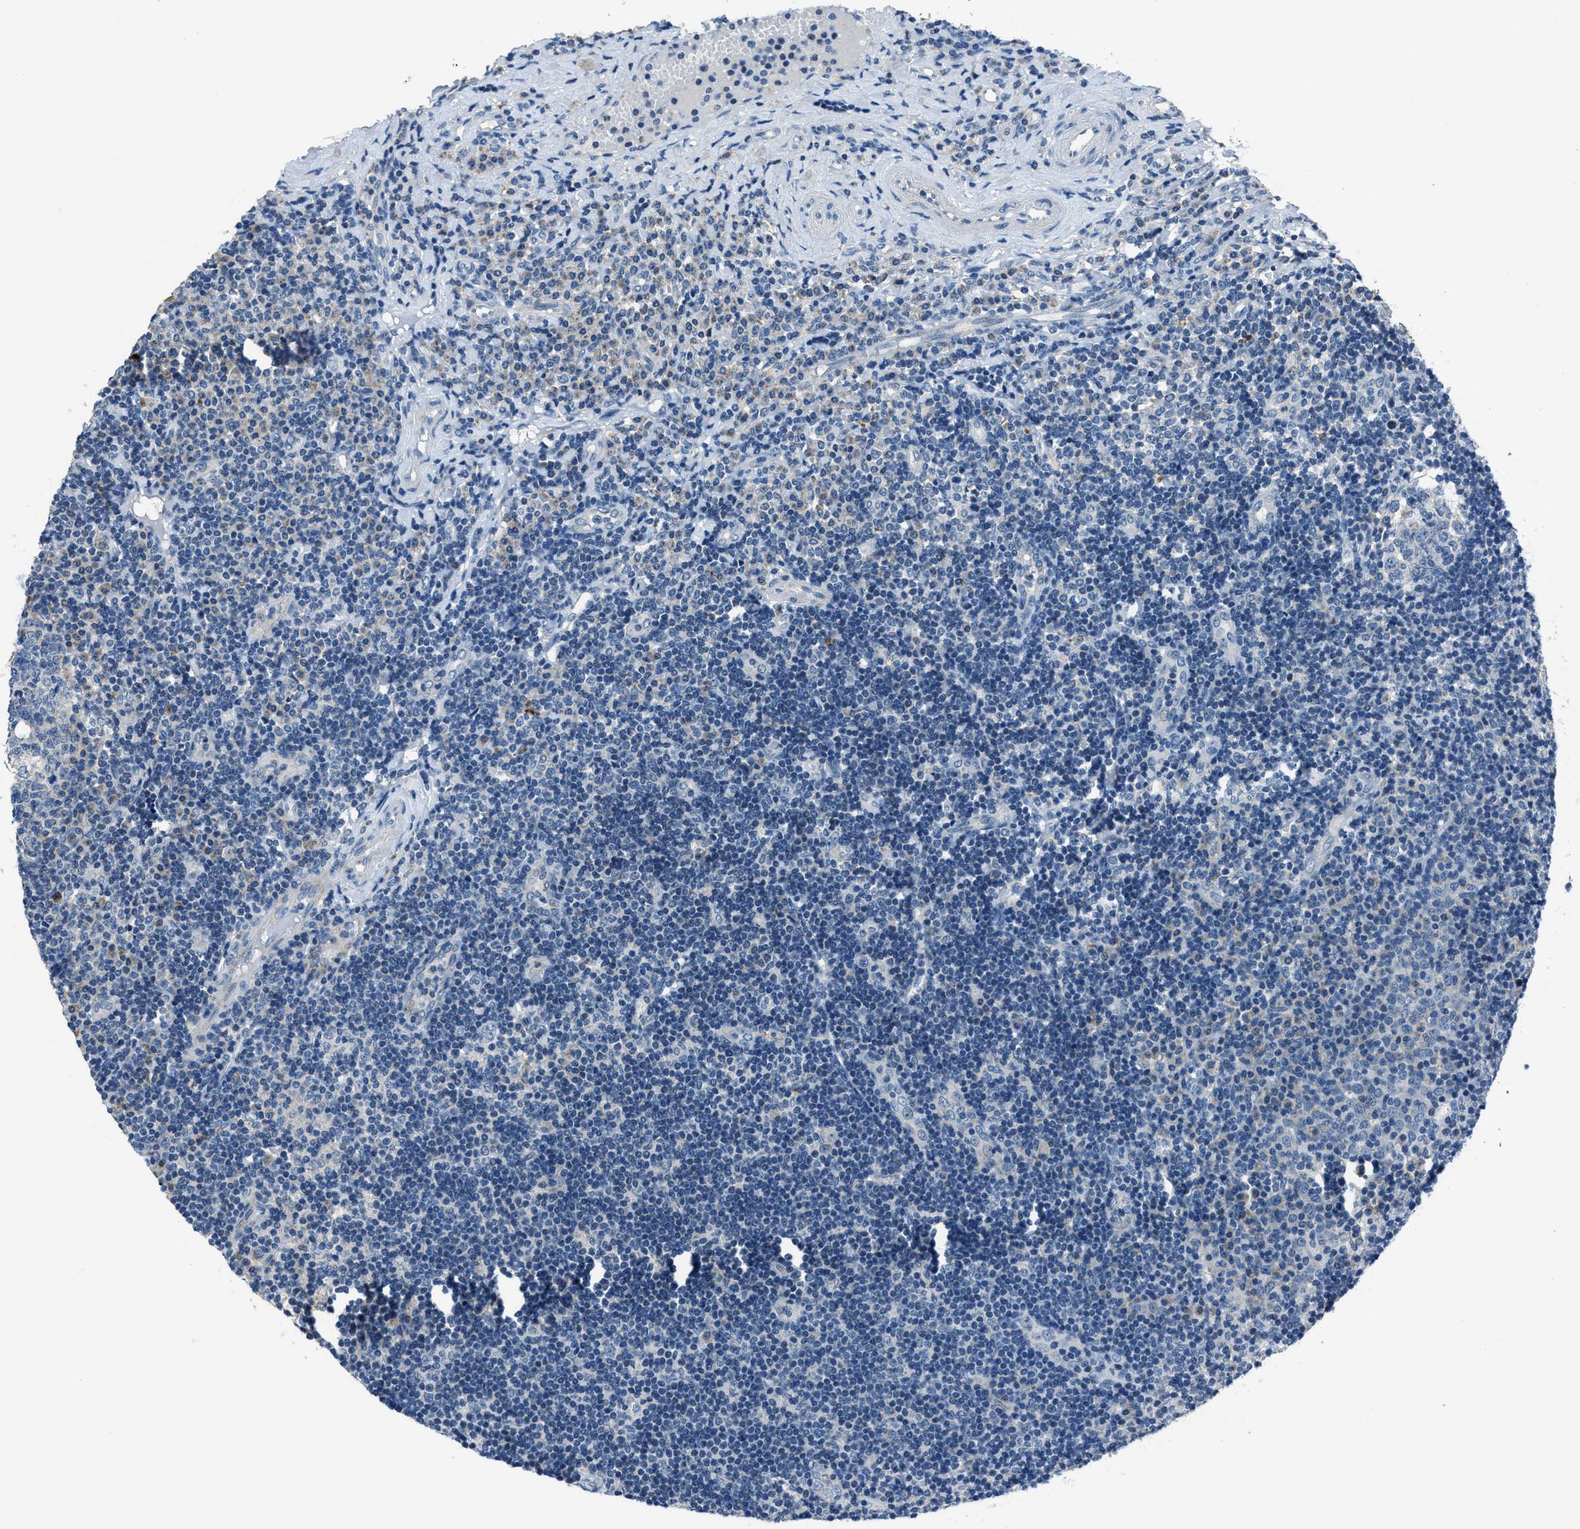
{"staining": {"intensity": "negative", "quantity": "none", "location": "none"}, "tissue": "tonsil", "cell_type": "Germinal center cells", "image_type": "normal", "snomed": [{"axis": "morphology", "description": "Normal tissue, NOS"}, {"axis": "topography", "description": "Tonsil"}], "caption": "High power microscopy micrograph of an immunohistochemistry photomicrograph of normal tonsil, revealing no significant staining in germinal center cells. The staining is performed using DAB brown chromogen with nuclei counter-stained in using hematoxylin.", "gene": "ADAM2", "patient": {"sex": "female", "age": 40}}